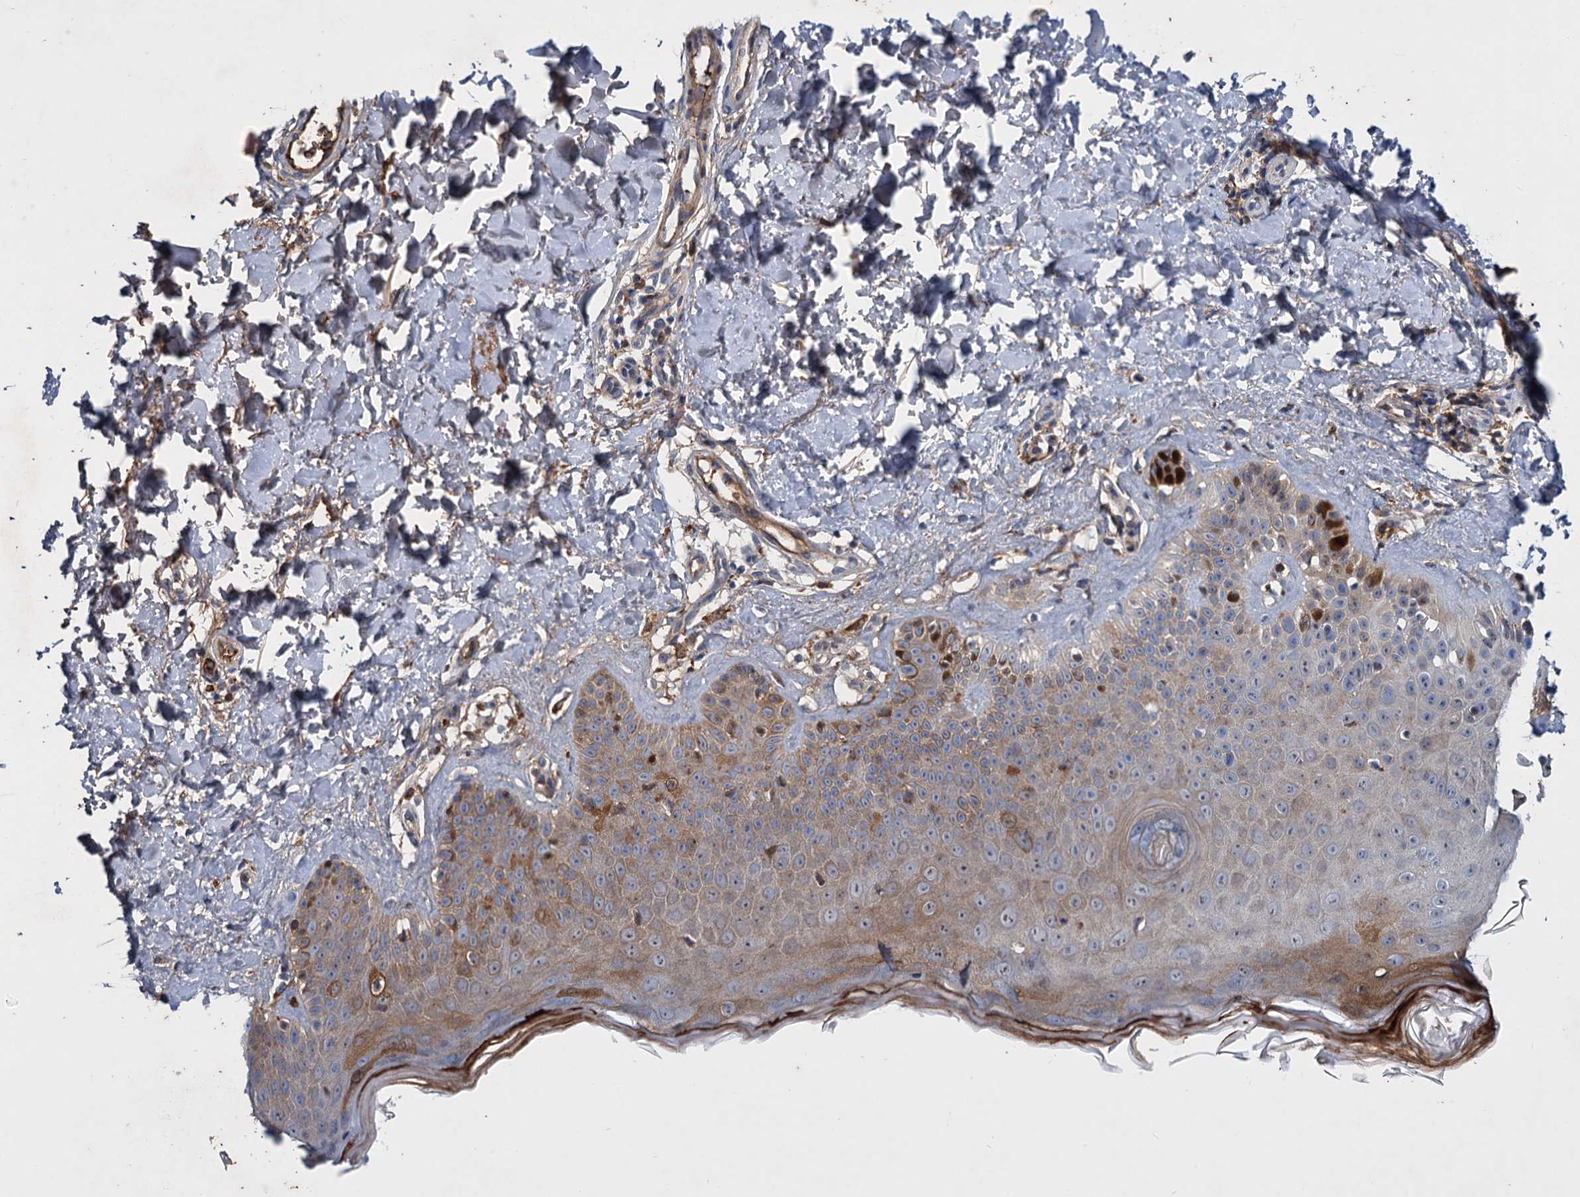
{"staining": {"intensity": "negative", "quantity": "none", "location": "none"}, "tissue": "skin", "cell_type": "Fibroblasts", "image_type": "normal", "snomed": [{"axis": "morphology", "description": "Normal tissue, NOS"}, {"axis": "topography", "description": "Skin"}], "caption": "Immunohistochemistry micrograph of benign human skin stained for a protein (brown), which exhibits no positivity in fibroblasts.", "gene": "CHRD", "patient": {"sex": "male", "age": 52}}